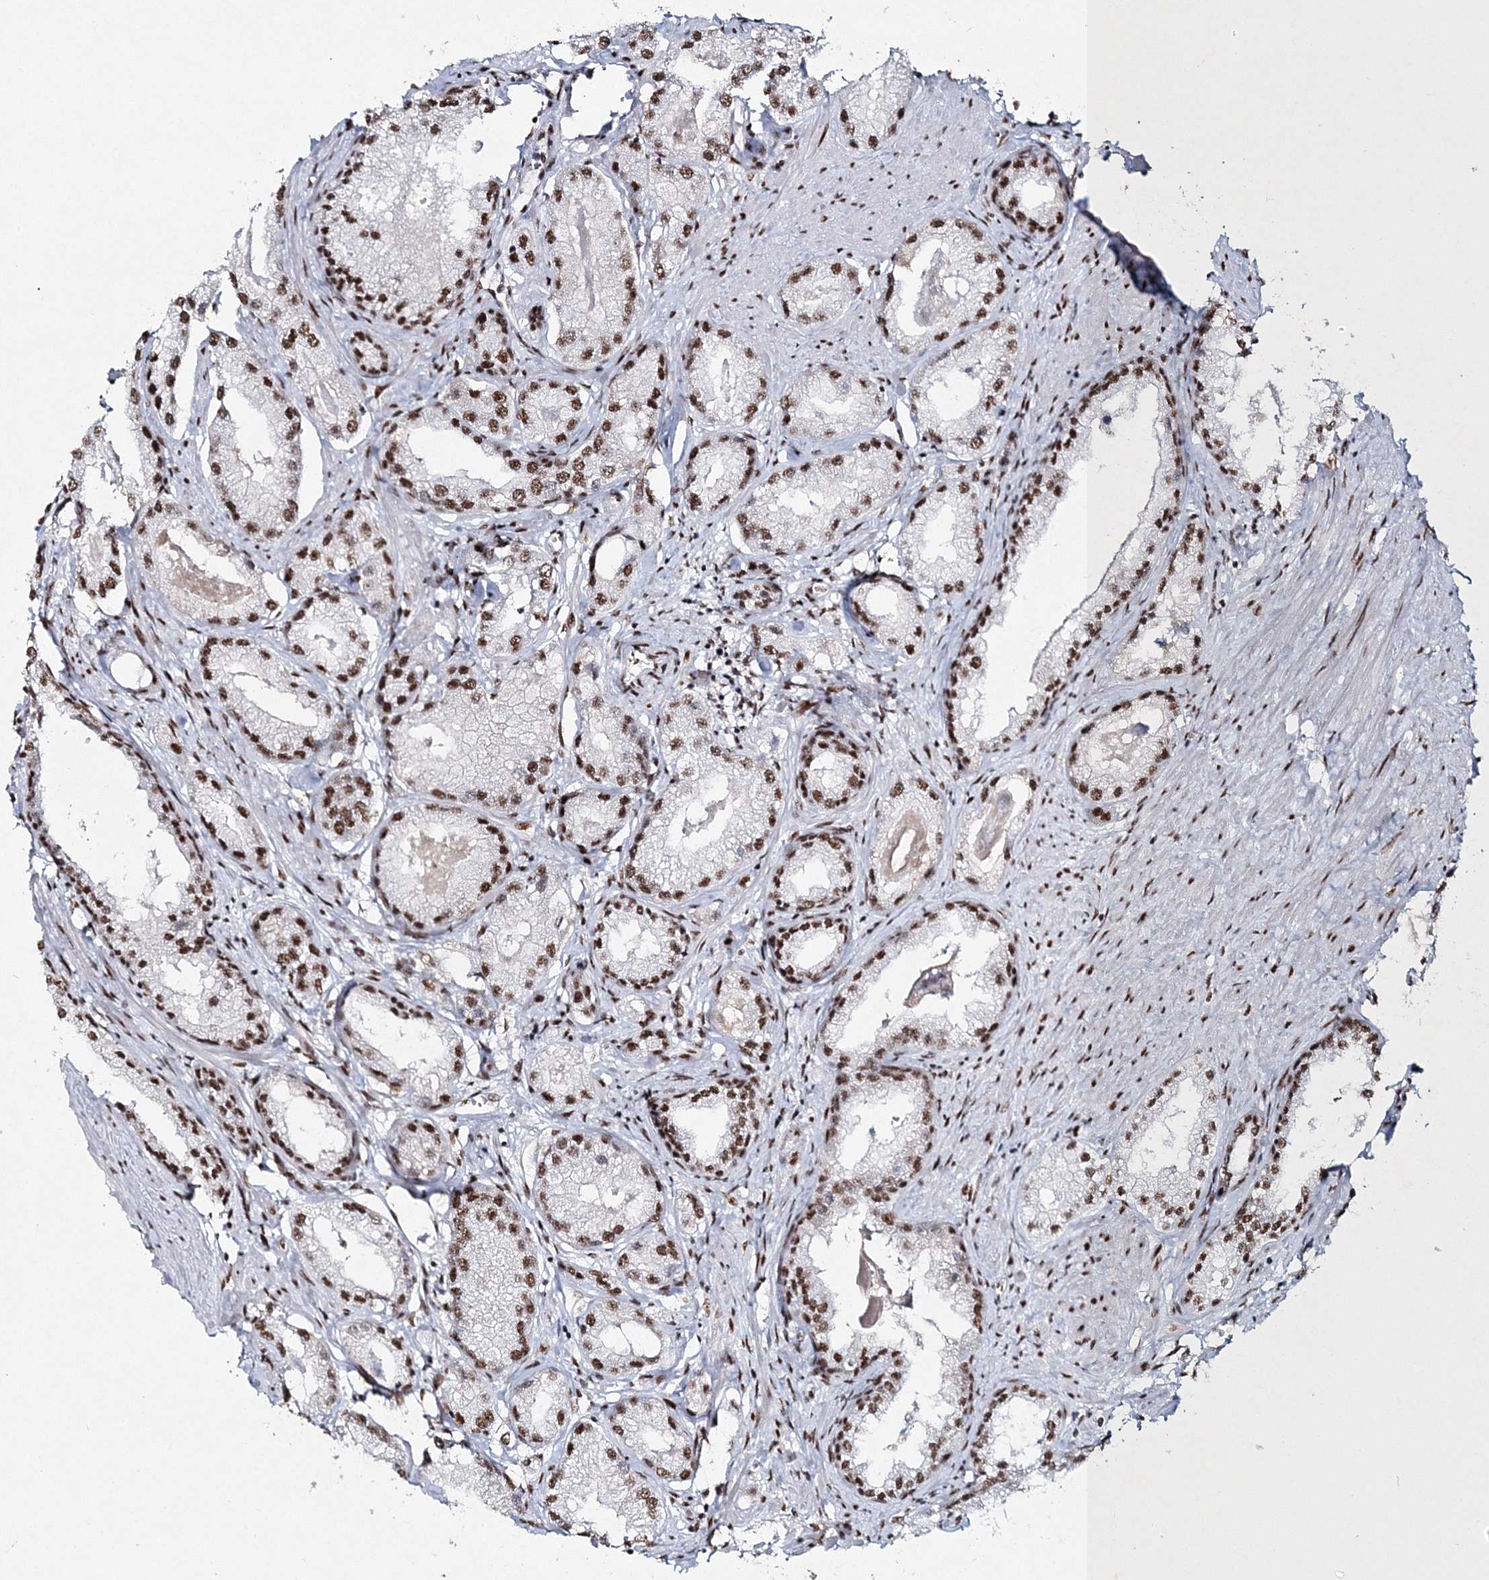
{"staining": {"intensity": "moderate", "quantity": ">75%", "location": "nuclear"}, "tissue": "prostate cancer", "cell_type": "Tumor cells", "image_type": "cancer", "snomed": [{"axis": "morphology", "description": "Adenocarcinoma, Low grade"}, {"axis": "topography", "description": "Prostate"}], "caption": "IHC of human prostate cancer exhibits medium levels of moderate nuclear staining in about >75% of tumor cells. The staining is performed using DAB brown chromogen to label protein expression. The nuclei are counter-stained blue using hematoxylin.", "gene": "QRICH1", "patient": {"sex": "male", "age": 62}}